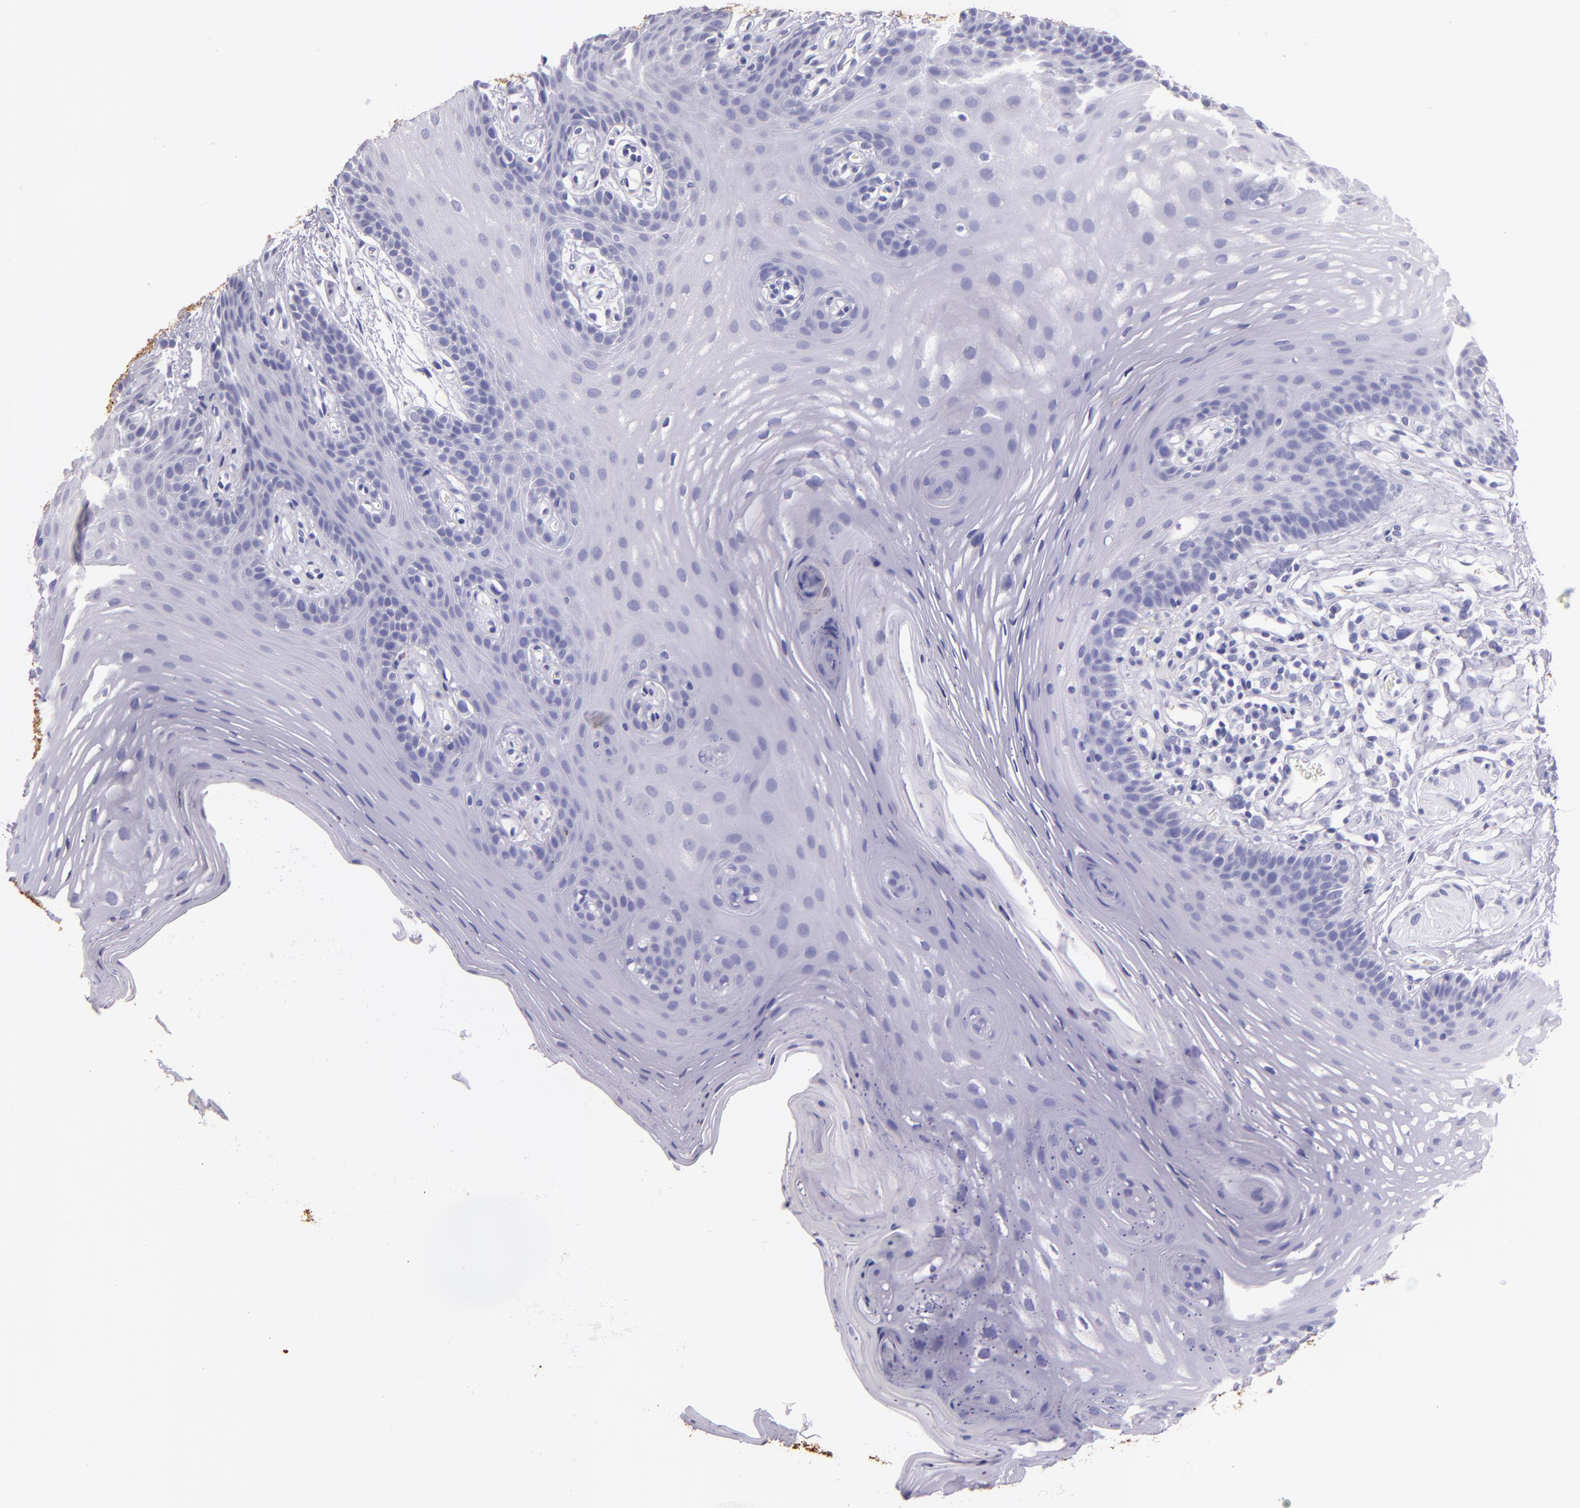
{"staining": {"intensity": "negative", "quantity": "none", "location": "none"}, "tissue": "oral mucosa", "cell_type": "Squamous epithelial cells", "image_type": "normal", "snomed": [{"axis": "morphology", "description": "Normal tissue, NOS"}, {"axis": "topography", "description": "Oral tissue"}], "caption": "A histopathology image of oral mucosa stained for a protein shows no brown staining in squamous epithelial cells. (DAB immunohistochemistry, high magnification).", "gene": "MUC5AC", "patient": {"sex": "male", "age": 62}}